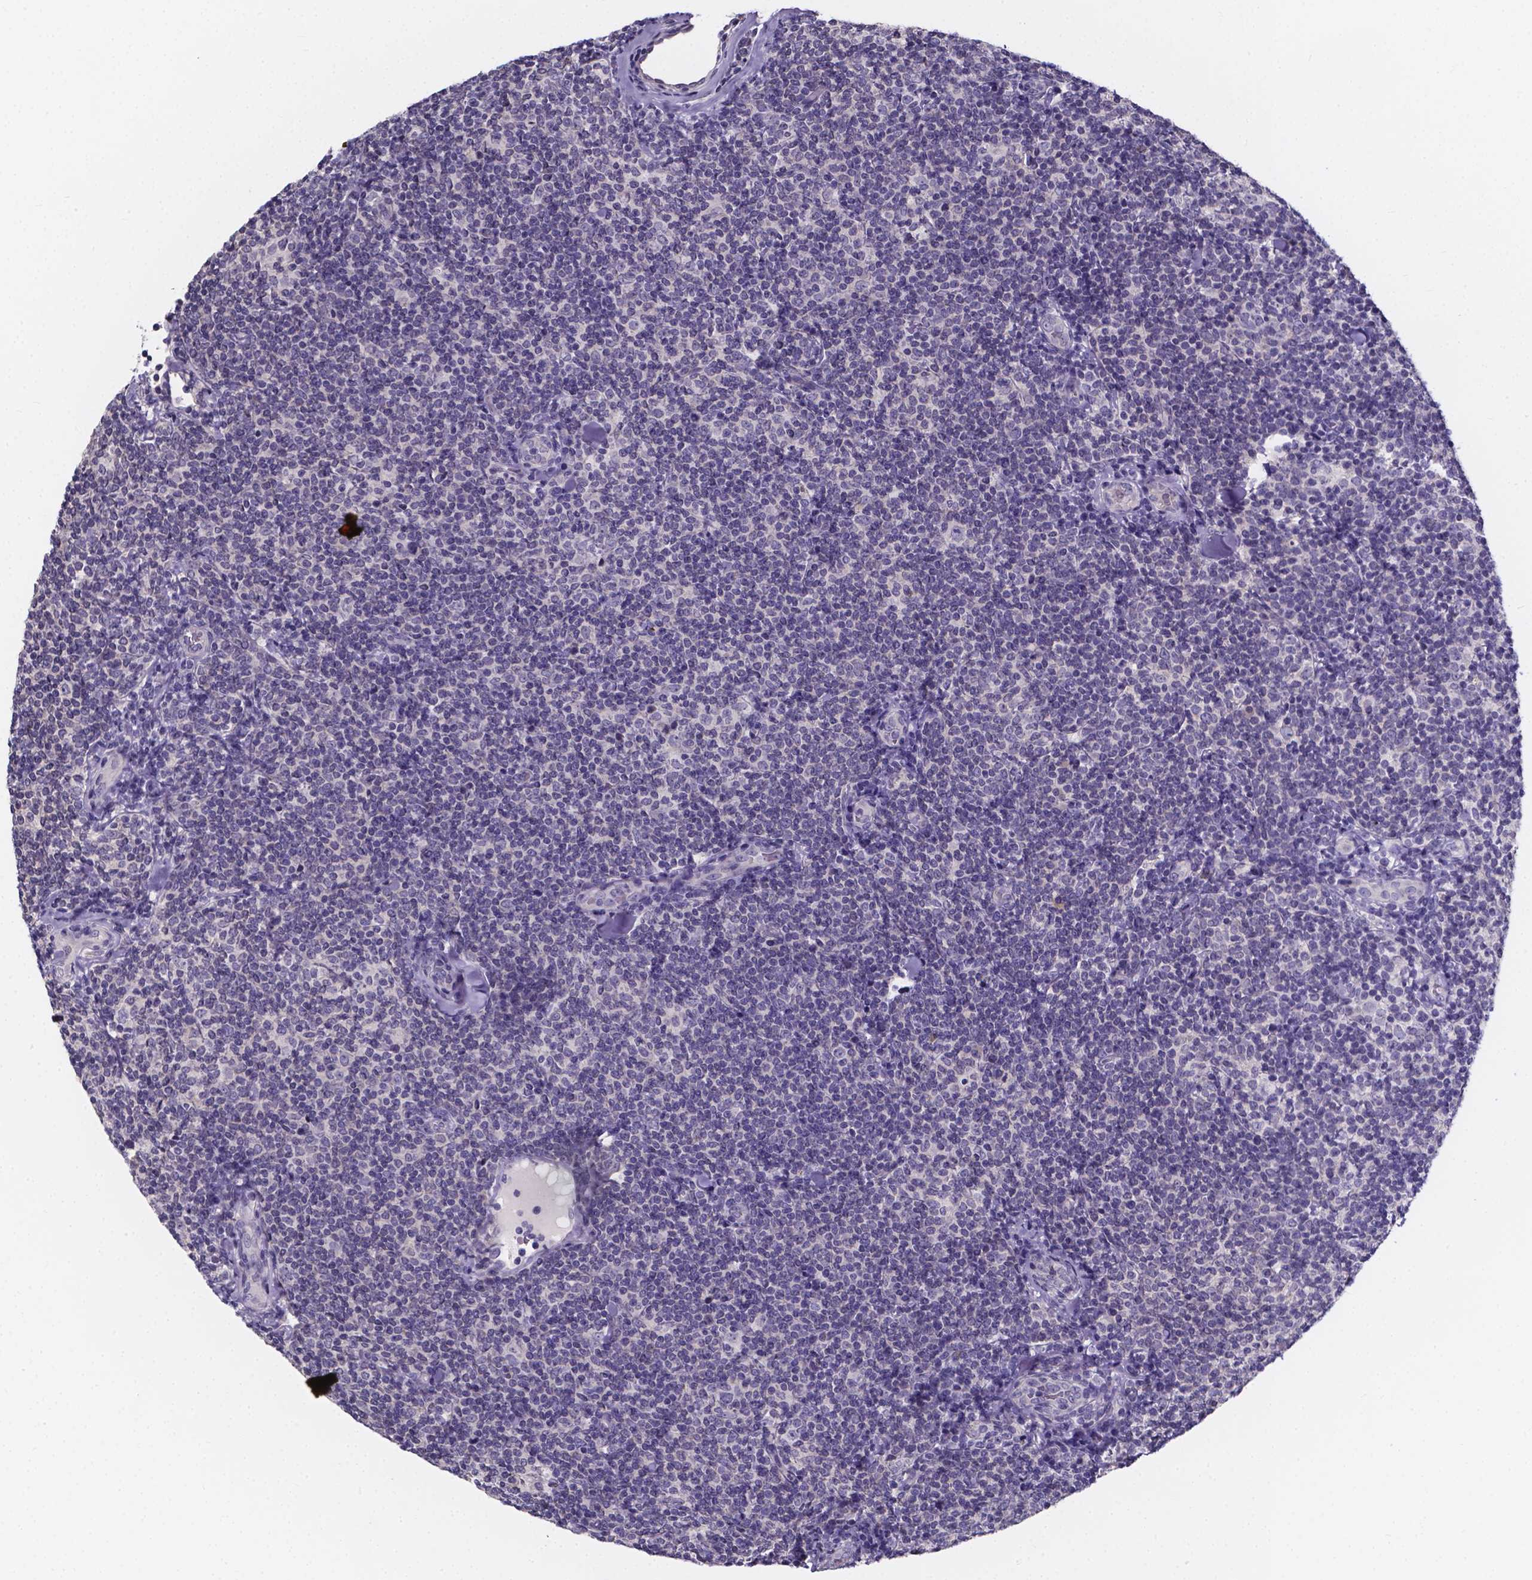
{"staining": {"intensity": "negative", "quantity": "none", "location": "none"}, "tissue": "lymphoma", "cell_type": "Tumor cells", "image_type": "cancer", "snomed": [{"axis": "morphology", "description": "Malignant lymphoma, non-Hodgkin's type, Low grade"}, {"axis": "topography", "description": "Lymph node"}], "caption": "Tumor cells show no significant protein staining in malignant lymphoma, non-Hodgkin's type (low-grade). (IHC, brightfield microscopy, high magnification).", "gene": "SPOCD1", "patient": {"sex": "female", "age": 56}}